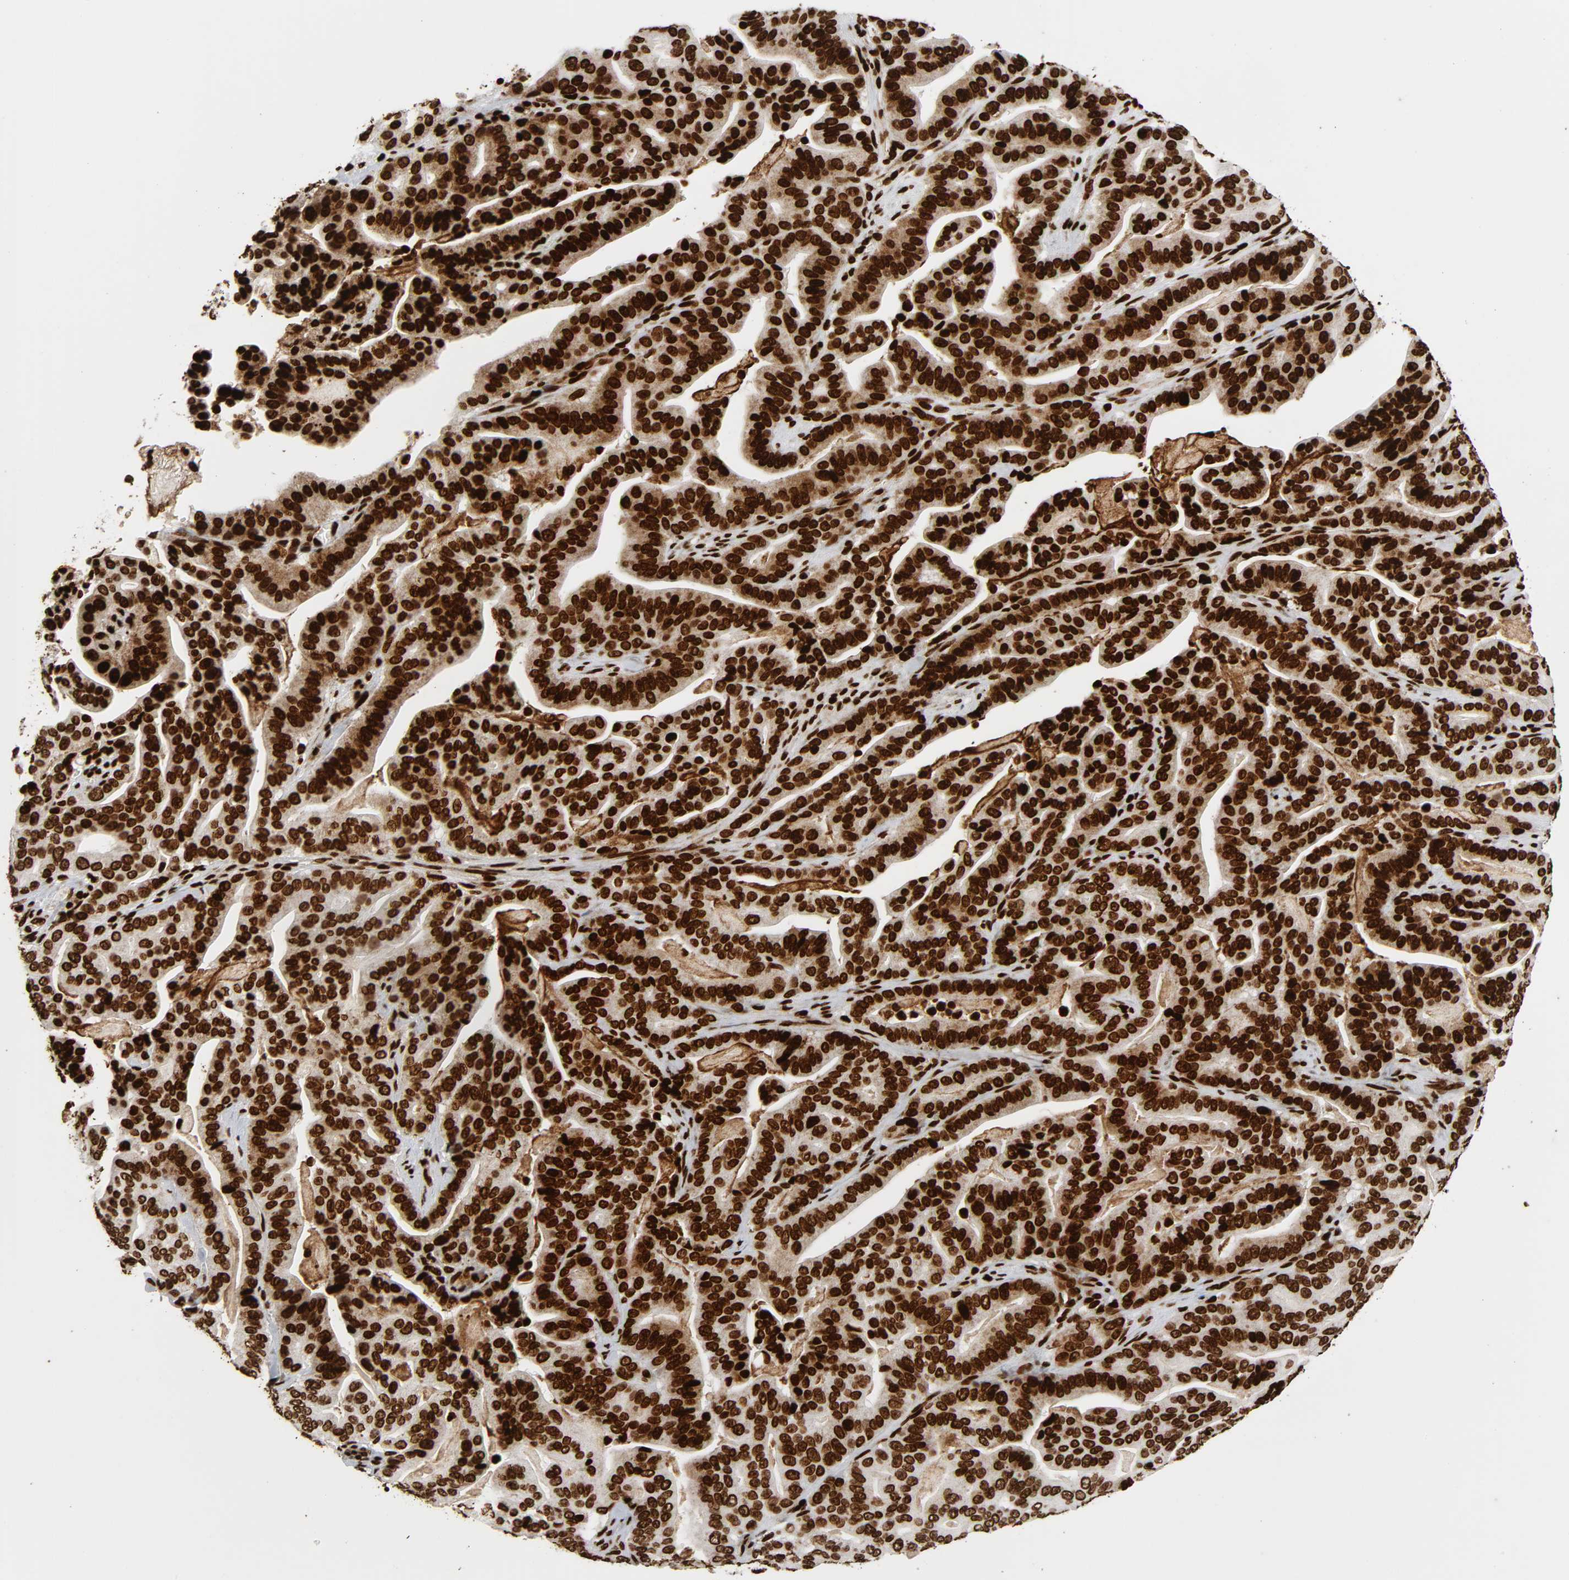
{"staining": {"intensity": "strong", "quantity": ">75%", "location": "nuclear"}, "tissue": "pancreatic cancer", "cell_type": "Tumor cells", "image_type": "cancer", "snomed": [{"axis": "morphology", "description": "Adenocarcinoma, NOS"}, {"axis": "topography", "description": "Pancreas"}], "caption": "IHC histopathology image of human pancreatic adenocarcinoma stained for a protein (brown), which shows high levels of strong nuclear expression in about >75% of tumor cells.", "gene": "RXRA", "patient": {"sex": "male", "age": 63}}